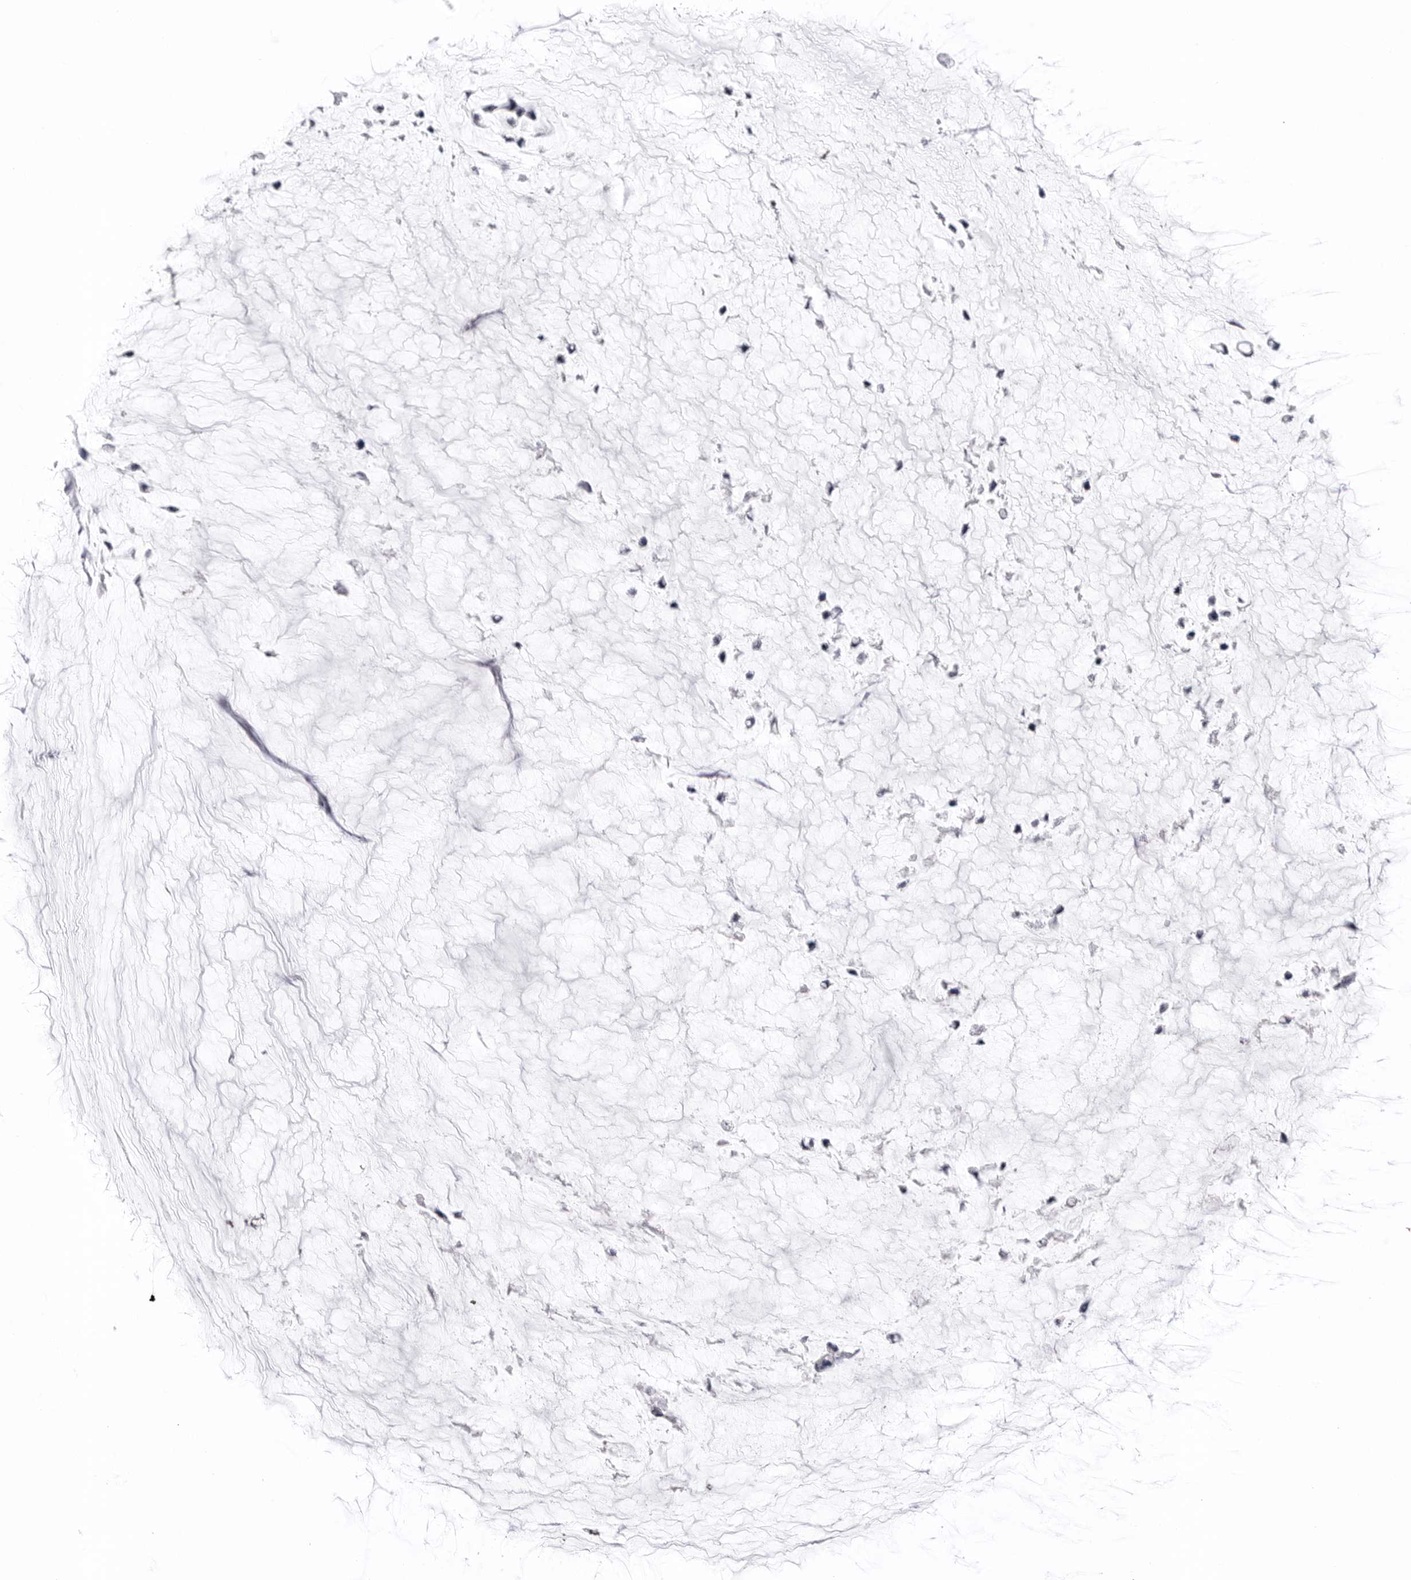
{"staining": {"intensity": "negative", "quantity": "none", "location": "none"}, "tissue": "ovarian cancer", "cell_type": "Tumor cells", "image_type": "cancer", "snomed": [{"axis": "morphology", "description": "Cystadenocarcinoma, mucinous, NOS"}, {"axis": "topography", "description": "Ovary"}], "caption": "Ovarian mucinous cystadenocarcinoma stained for a protein using immunohistochemistry demonstrates no staining tumor cells.", "gene": "DLGAP3", "patient": {"sex": "female", "age": 39}}